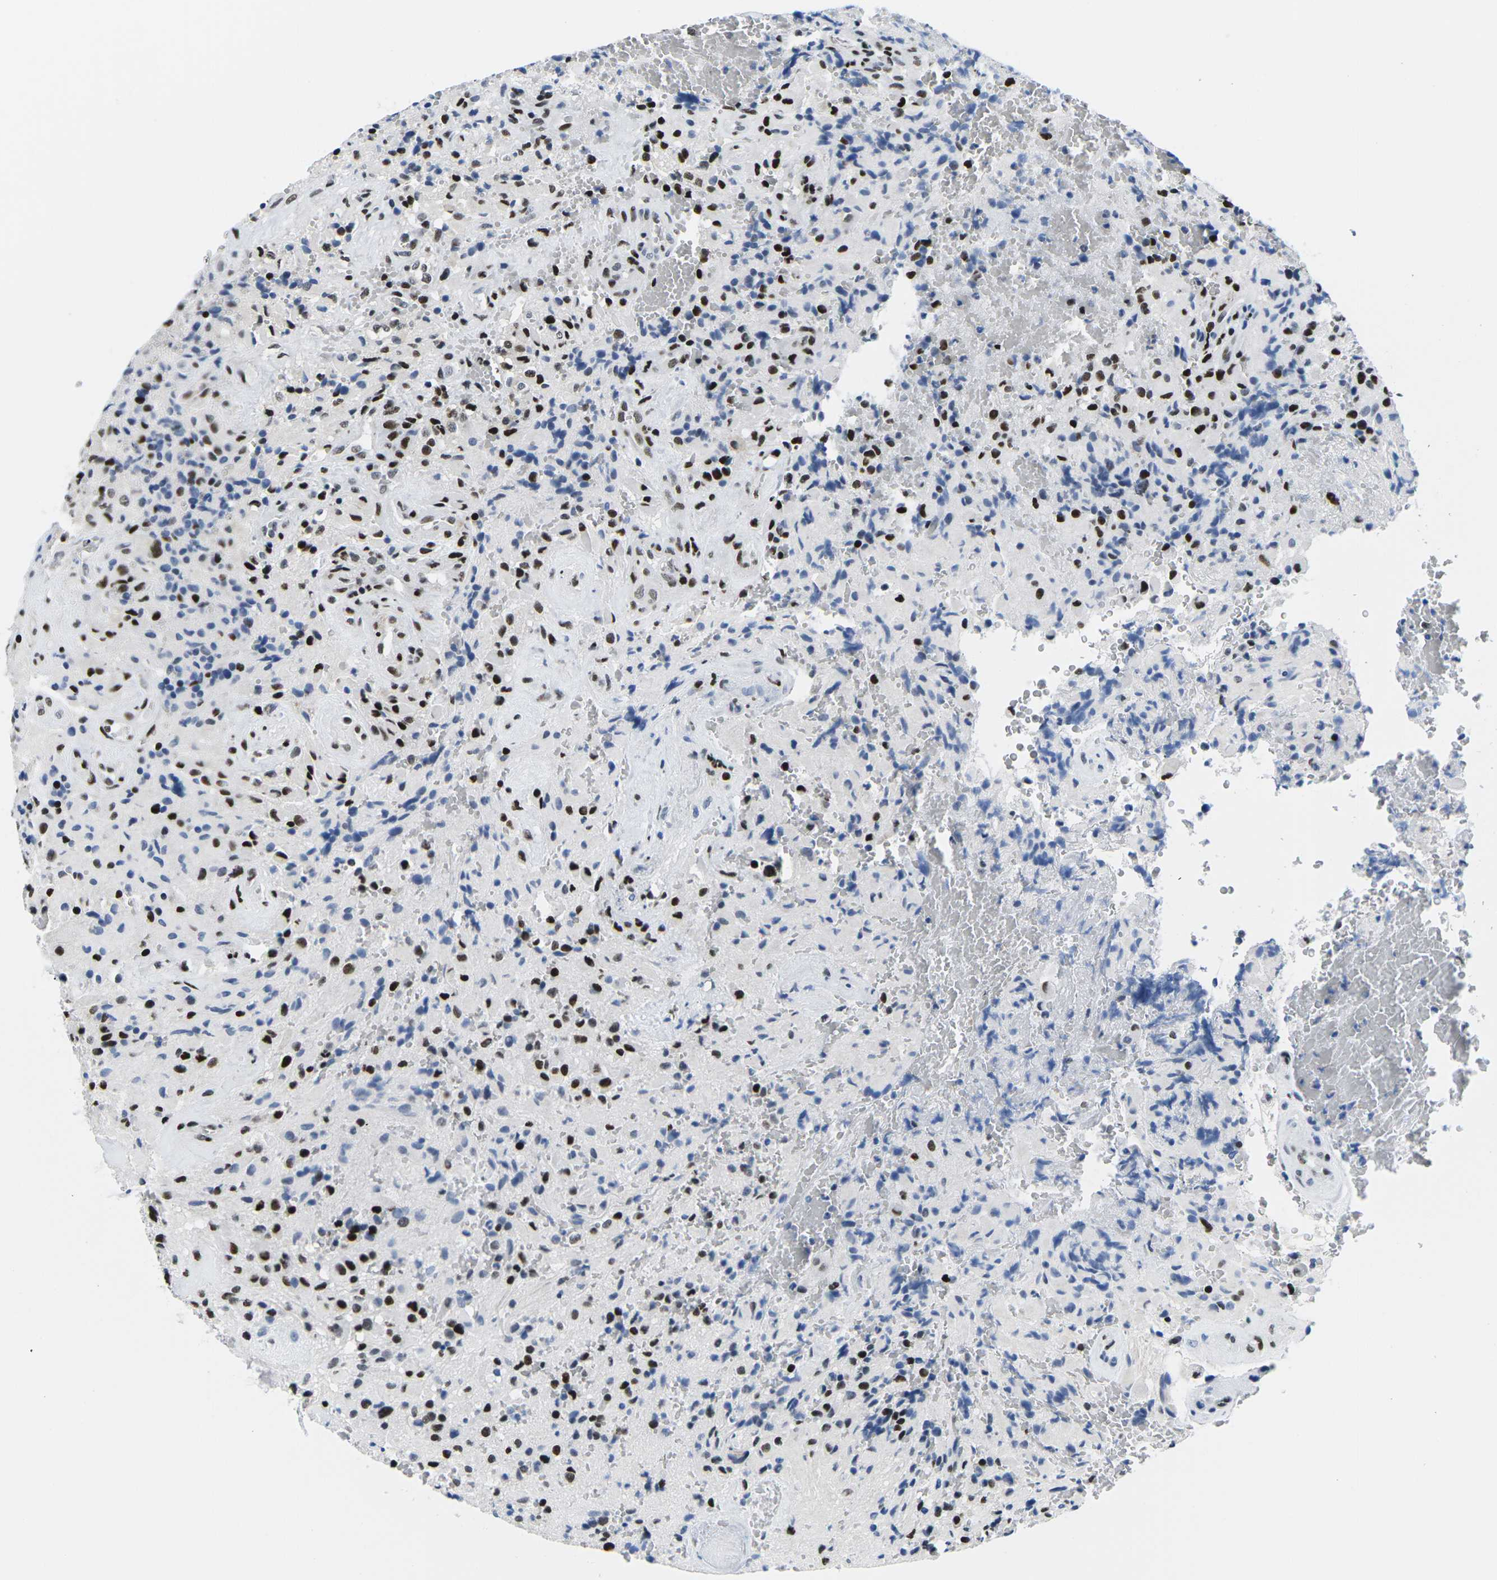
{"staining": {"intensity": "strong", "quantity": "25%-75%", "location": "nuclear"}, "tissue": "glioma", "cell_type": "Tumor cells", "image_type": "cancer", "snomed": [{"axis": "morphology", "description": "Glioma, malignant, High grade"}, {"axis": "topography", "description": "Brain"}], "caption": "Protein analysis of malignant high-grade glioma tissue displays strong nuclear positivity in about 25%-75% of tumor cells.", "gene": "ATF1", "patient": {"sex": "male", "age": 71}}